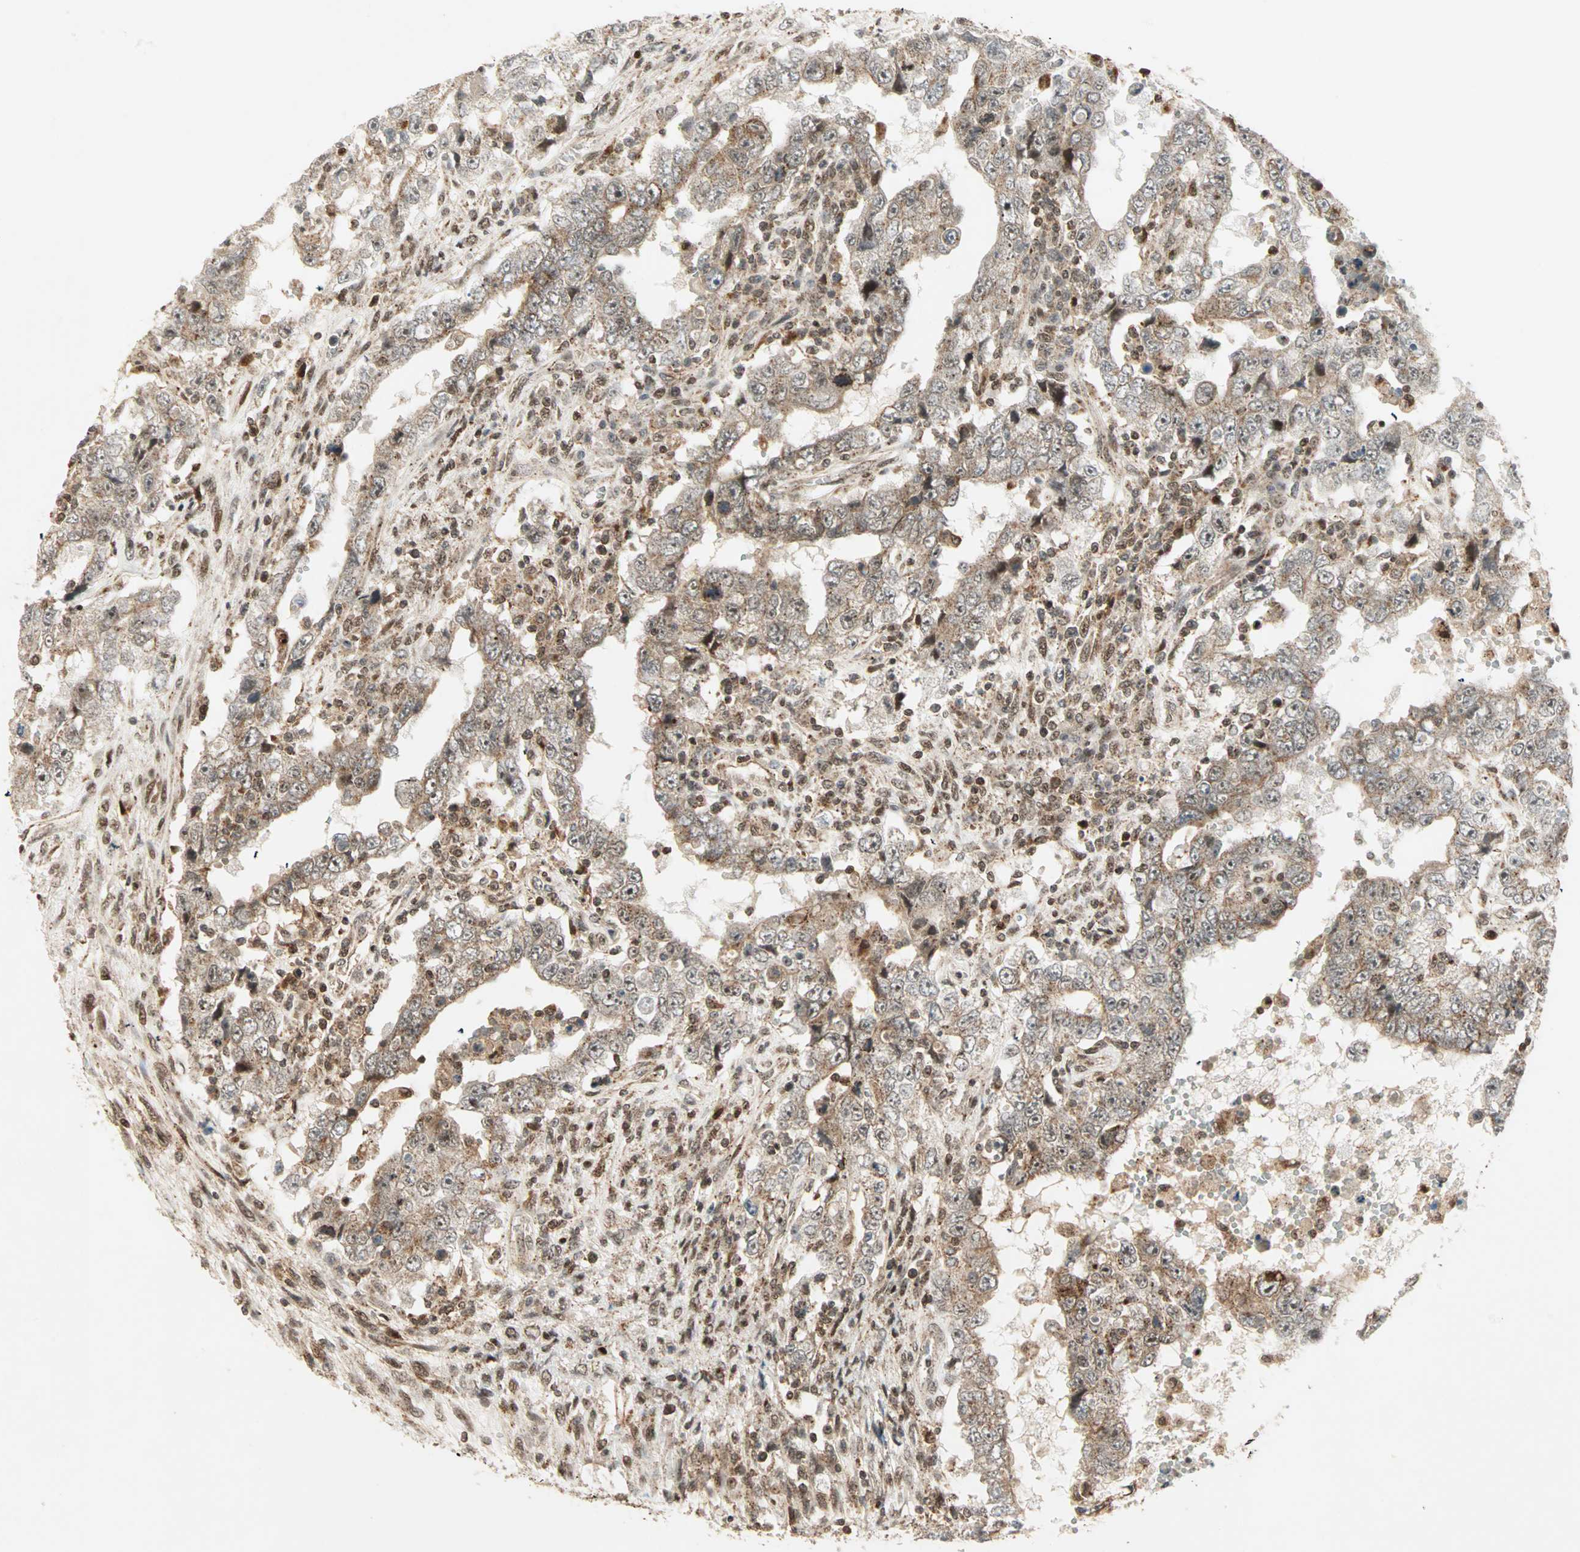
{"staining": {"intensity": "moderate", "quantity": ">75%", "location": "cytoplasmic/membranous,nuclear"}, "tissue": "testis cancer", "cell_type": "Tumor cells", "image_type": "cancer", "snomed": [{"axis": "morphology", "description": "Carcinoma, Embryonal, NOS"}, {"axis": "topography", "description": "Testis"}], "caption": "Testis cancer stained with a protein marker displays moderate staining in tumor cells.", "gene": "ZBED9", "patient": {"sex": "male", "age": 26}}